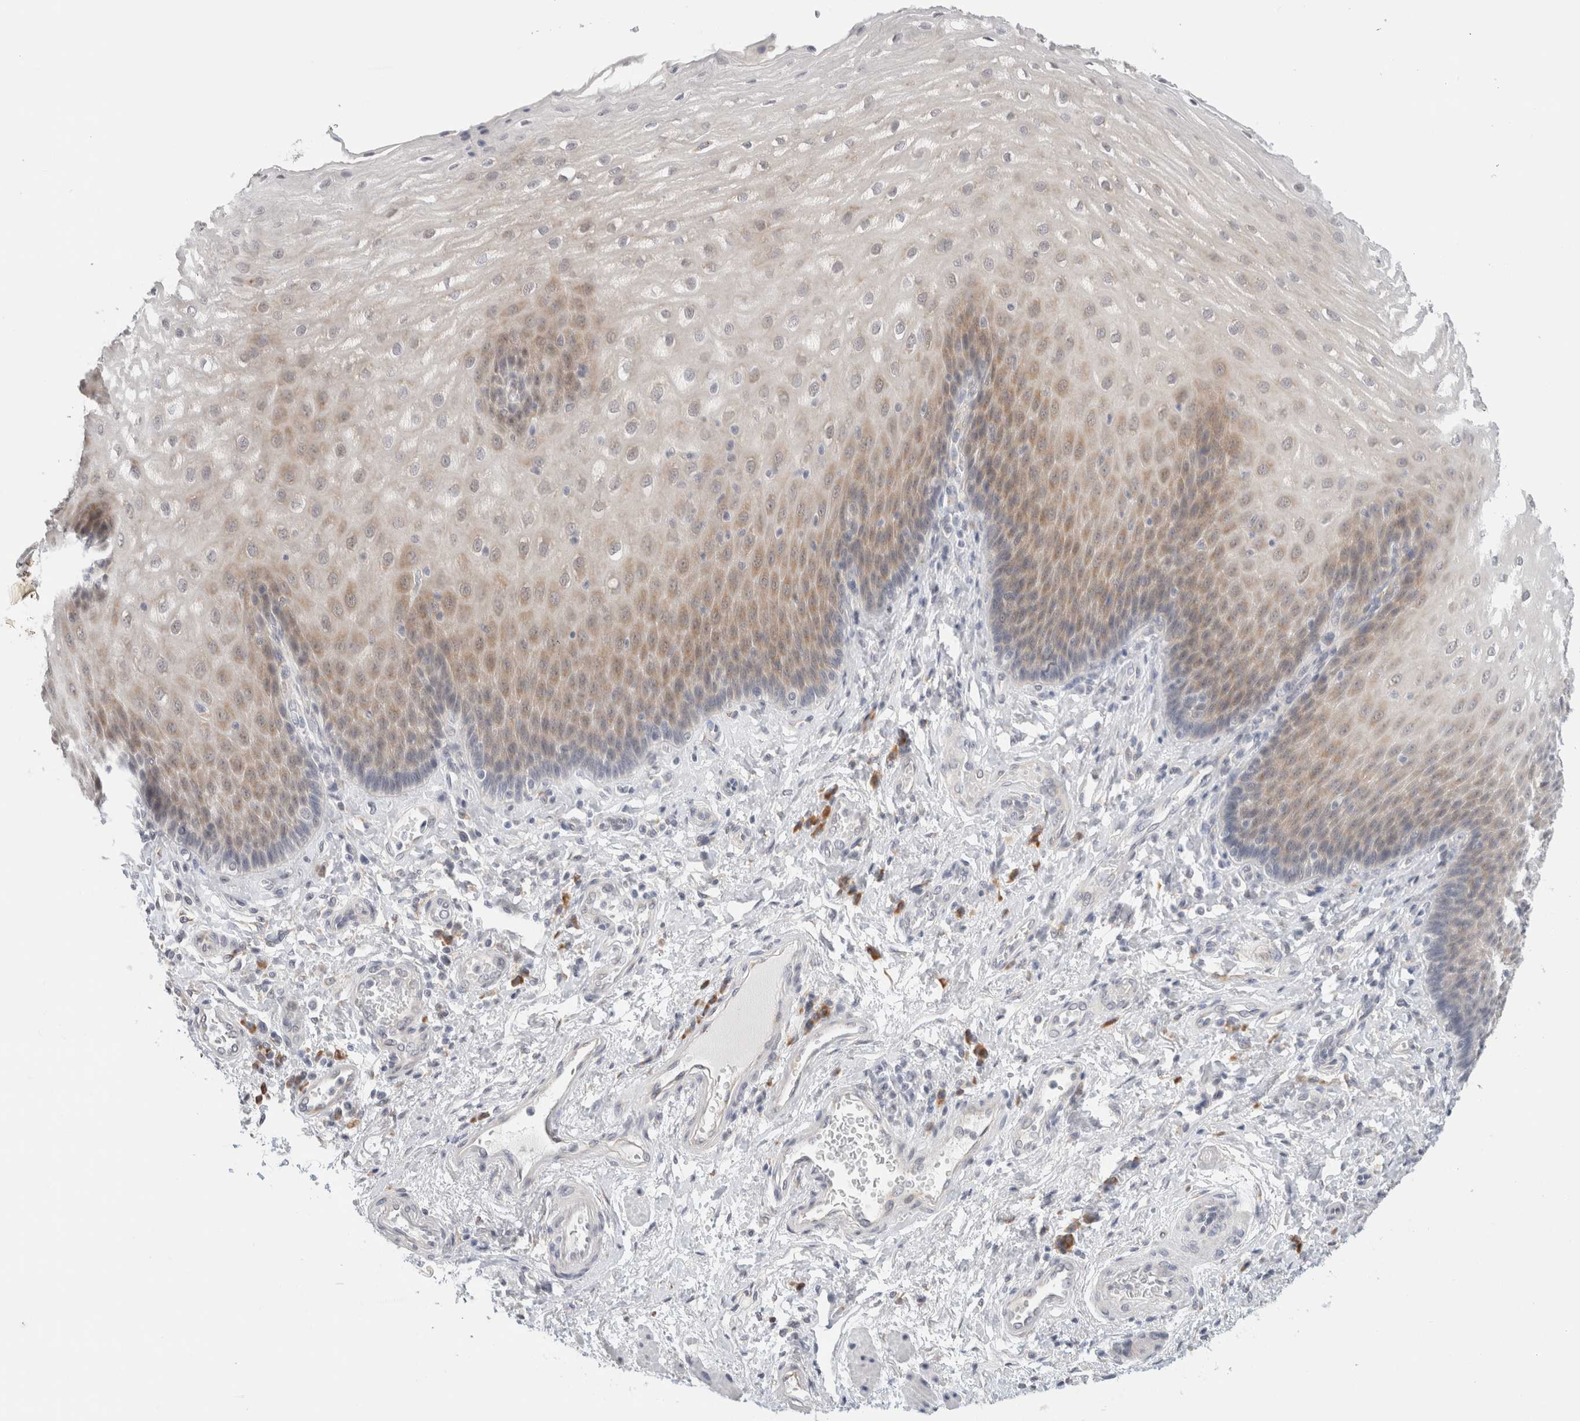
{"staining": {"intensity": "weak", "quantity": "25%-75%", "location": "cytoplasmic/membranous"}, "tissue": "esophagus", "cell_type": "Squamous epithelial cells", "image_type": "normal", "snomed": [{"axis": "morphology", "description": "Normal tissue, NOS"}, {"axis": "topography", "description": "Esophagus"}], "caption": "High-power microscopy captured an IHC image of normal esophagus, revealing weak cytoplasmic/membranous staining in about 25%-75% of squamous epithelial cells.", "gene": "HDLBP", "patient": {"sex": "male", "age": 54}}